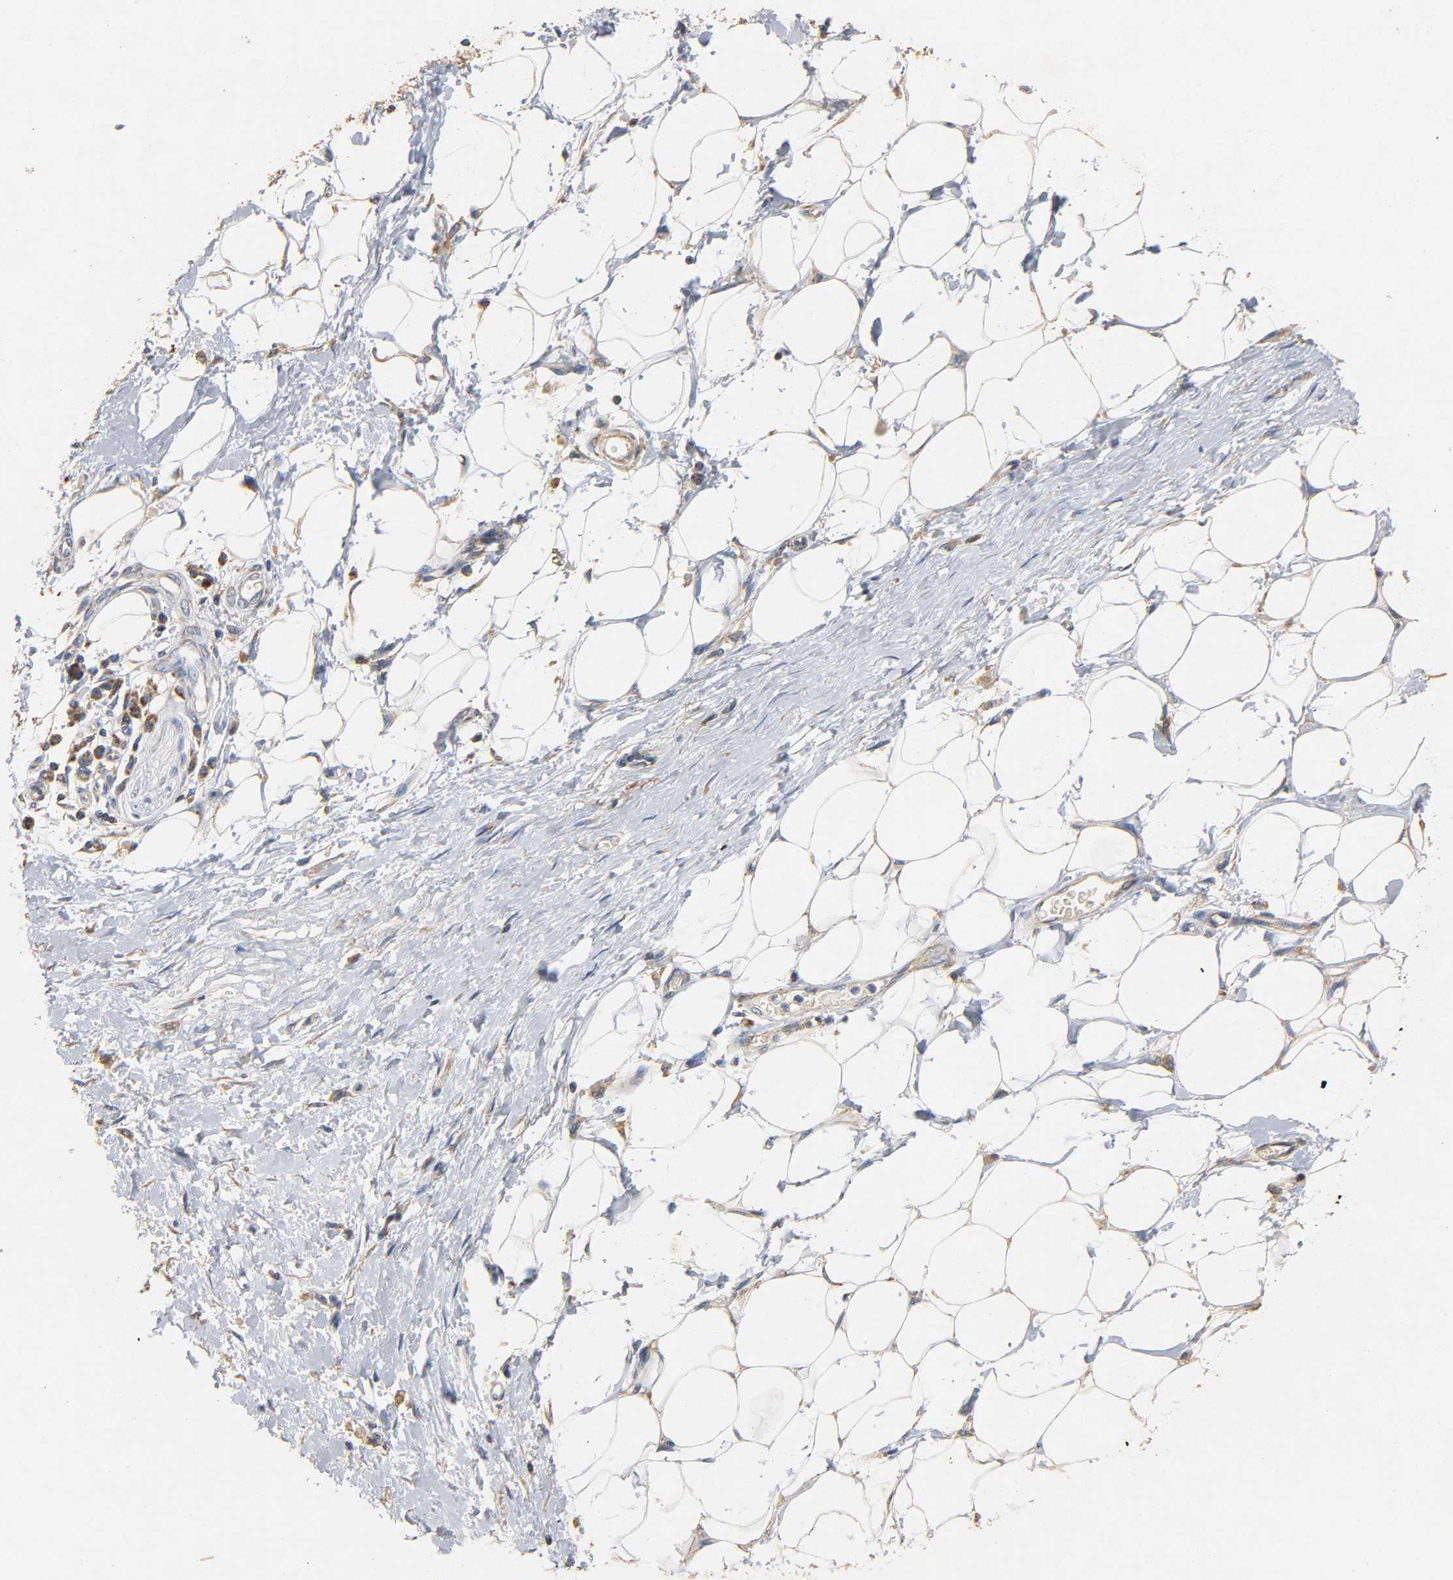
{"staining": {"intensity": "moderate", "quantity": "25%-75%", "location": "cytoplasmic/membranous"}, "tissue": "adipose tissue", "cell_type": "Adipocytes", "image_type": "normal", "snomed": [{"axis": "morphology", "description": "Normal tissue, NOS"}, {"axis": "morphology", "description": "Urothelial carcinoma, High grade"}, {"axis": "topography", "description": "Vascular tissue"}, {"axis": "topography", "description": "Urinary bladder"}], "caption": "Human adipose tissue stained for a protein (brown) demonstrates moderate cytoplasmic/membranous positive expression in about 25%-75% of adipocytes.", "gene": "NDUFS3", "patient": {"sex": "female", "age": 56}}